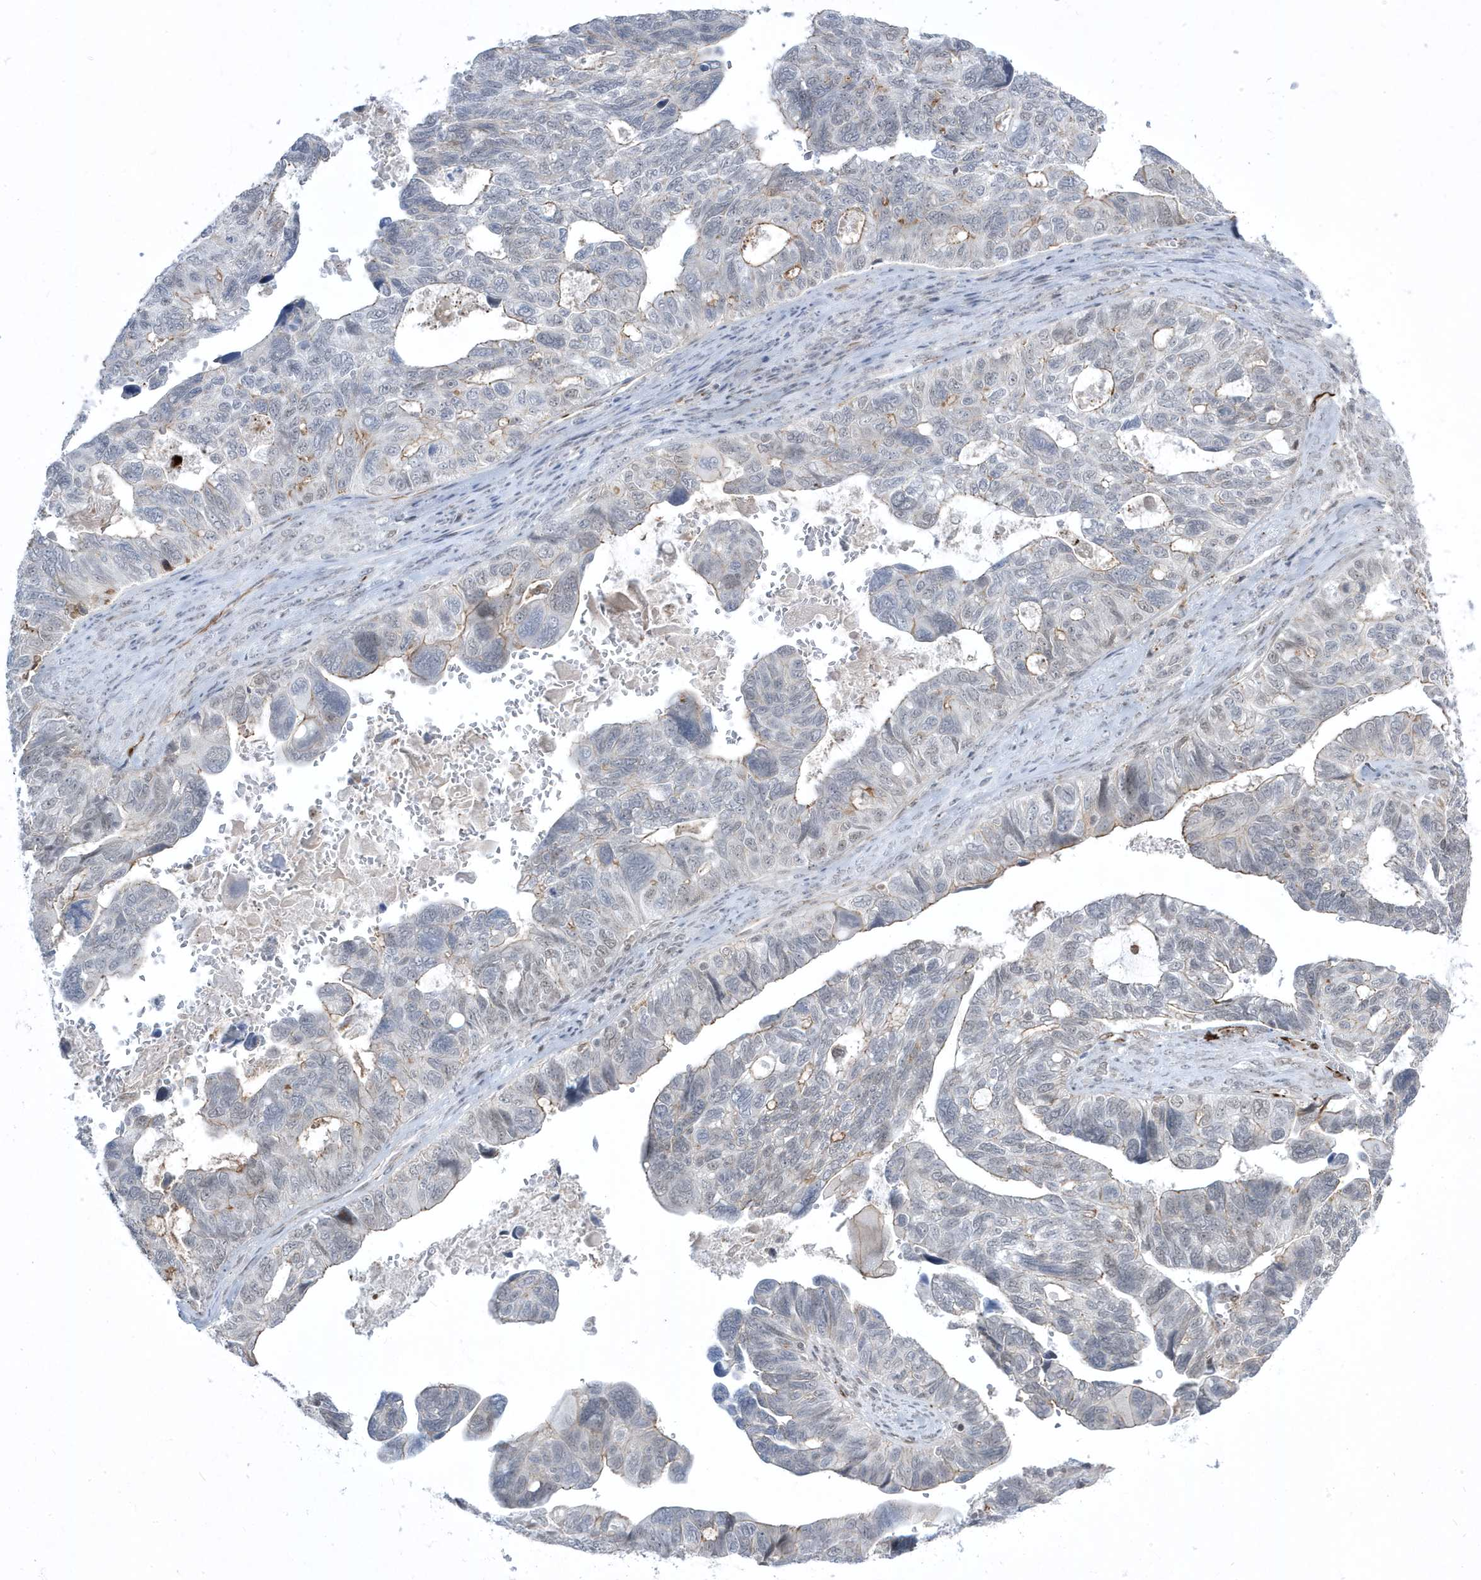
{"staining": {"intensity": "negative", "quantity": "none", "location": "none"}, "tissue": "ovarian cancer", "cell_type": "Tumor cells", "image_type": "cancer", "snomed": [{"axis": "morphology", "description": "Cystadenocarcinoma, serous, NOS"}, {"axis": "topography", "description": "Ovary"}], "caption": "Protein analysis of ovarian cancer shows no significant expression in tumor cells. (Brightfield microscopy of DAB immunohistochemistry at high magnification).", "gene": "ADAMTSL3", "patient": {"sex": "female", "age": 79}}